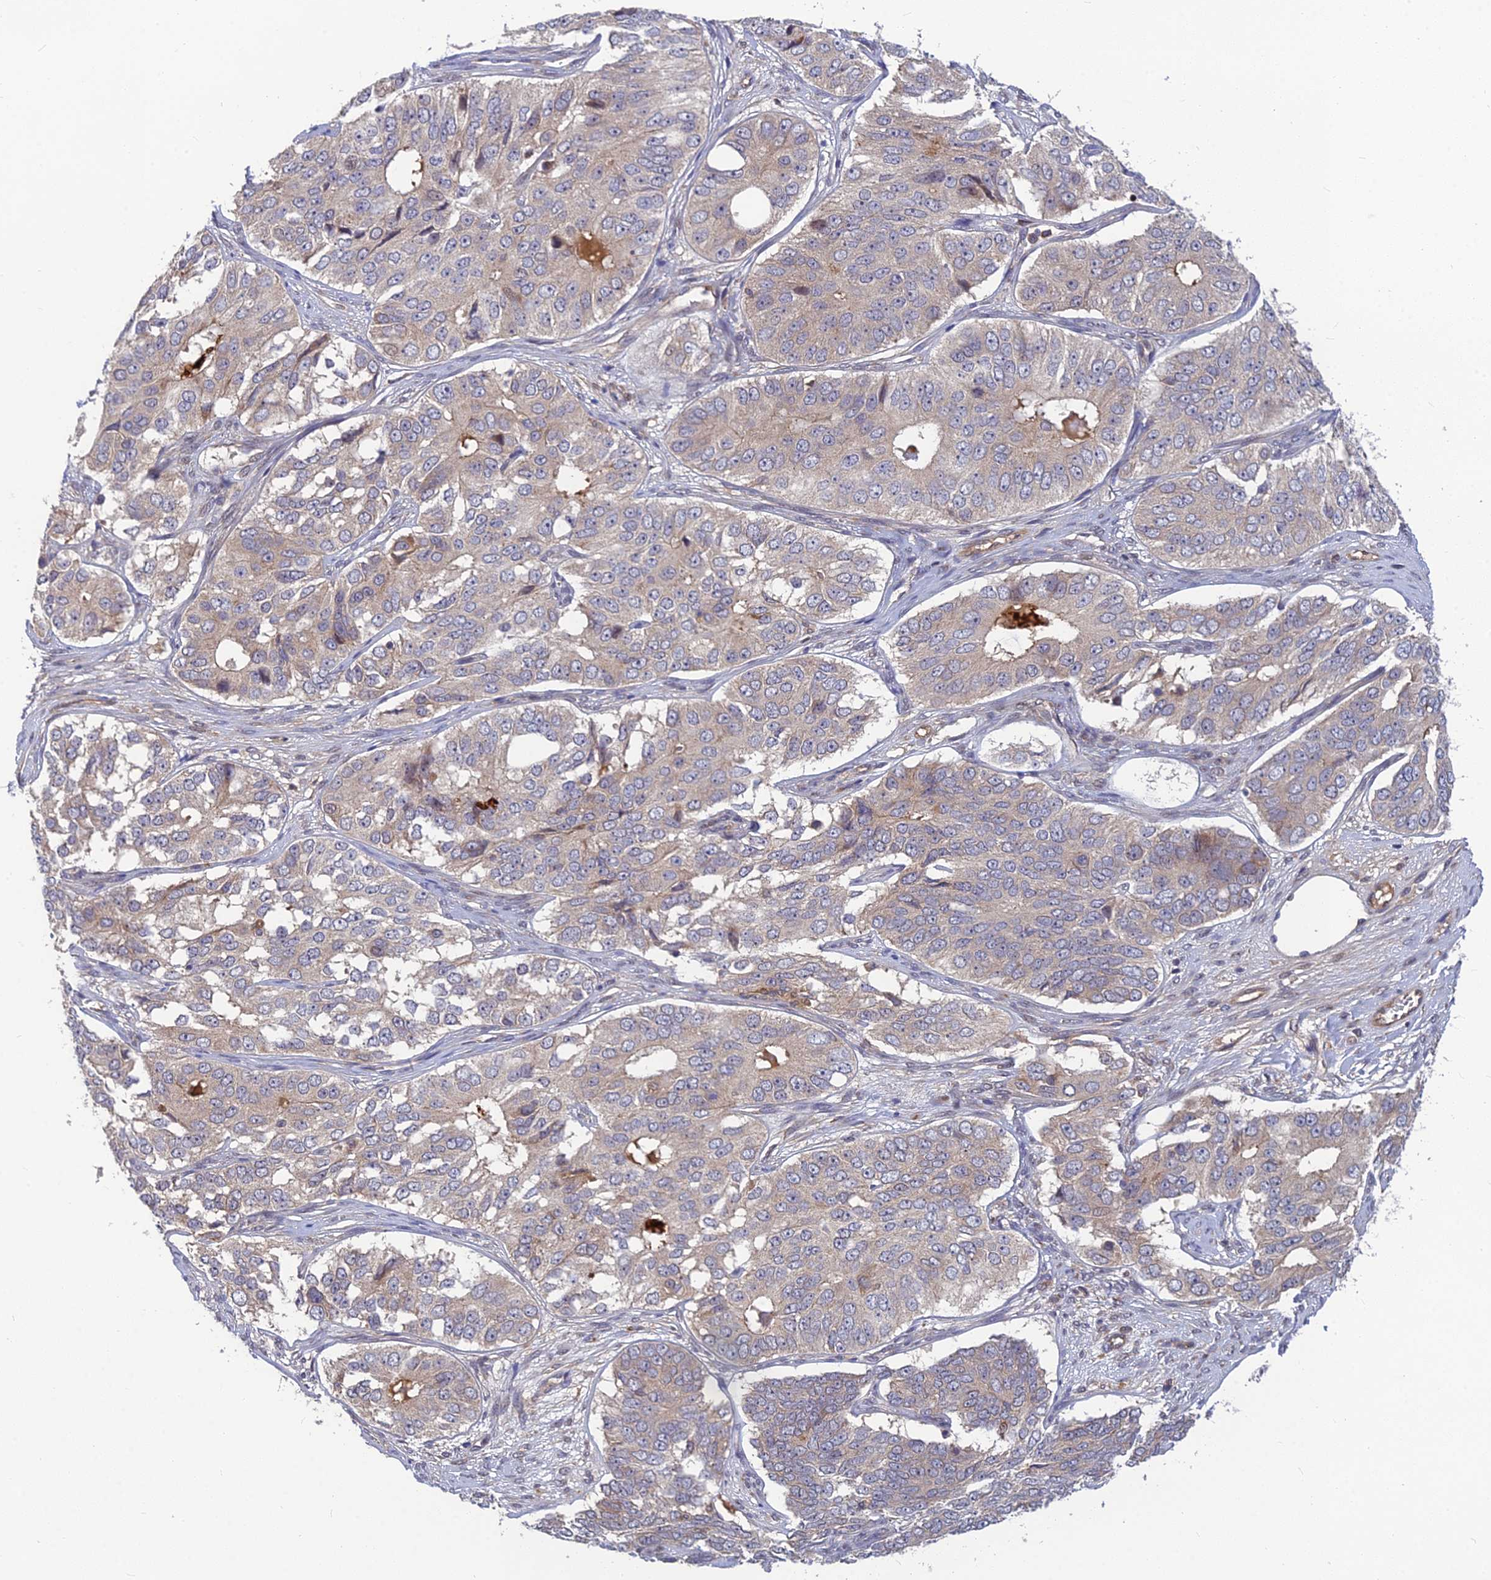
{"staining": {"intensity": "negative", "quantity": "none", "location": "none"}, "tissue": "ovarian cancer", "cell_type": "Tumor cells", "image_type": "cancer", "snomed": [{"axis": "morphology", "description": "Carcinoma, endometroid"}, {"axis": "topography", "description": "Ovary"}], "caption": "An IHC photomicrograph of ovarian endometroid carcinoma is shown. There is no staining in tumor cells of ovarian endometroid carcinoma.", "gene": "FAM151B", "patient": {"sex": "female", "age": 51}}